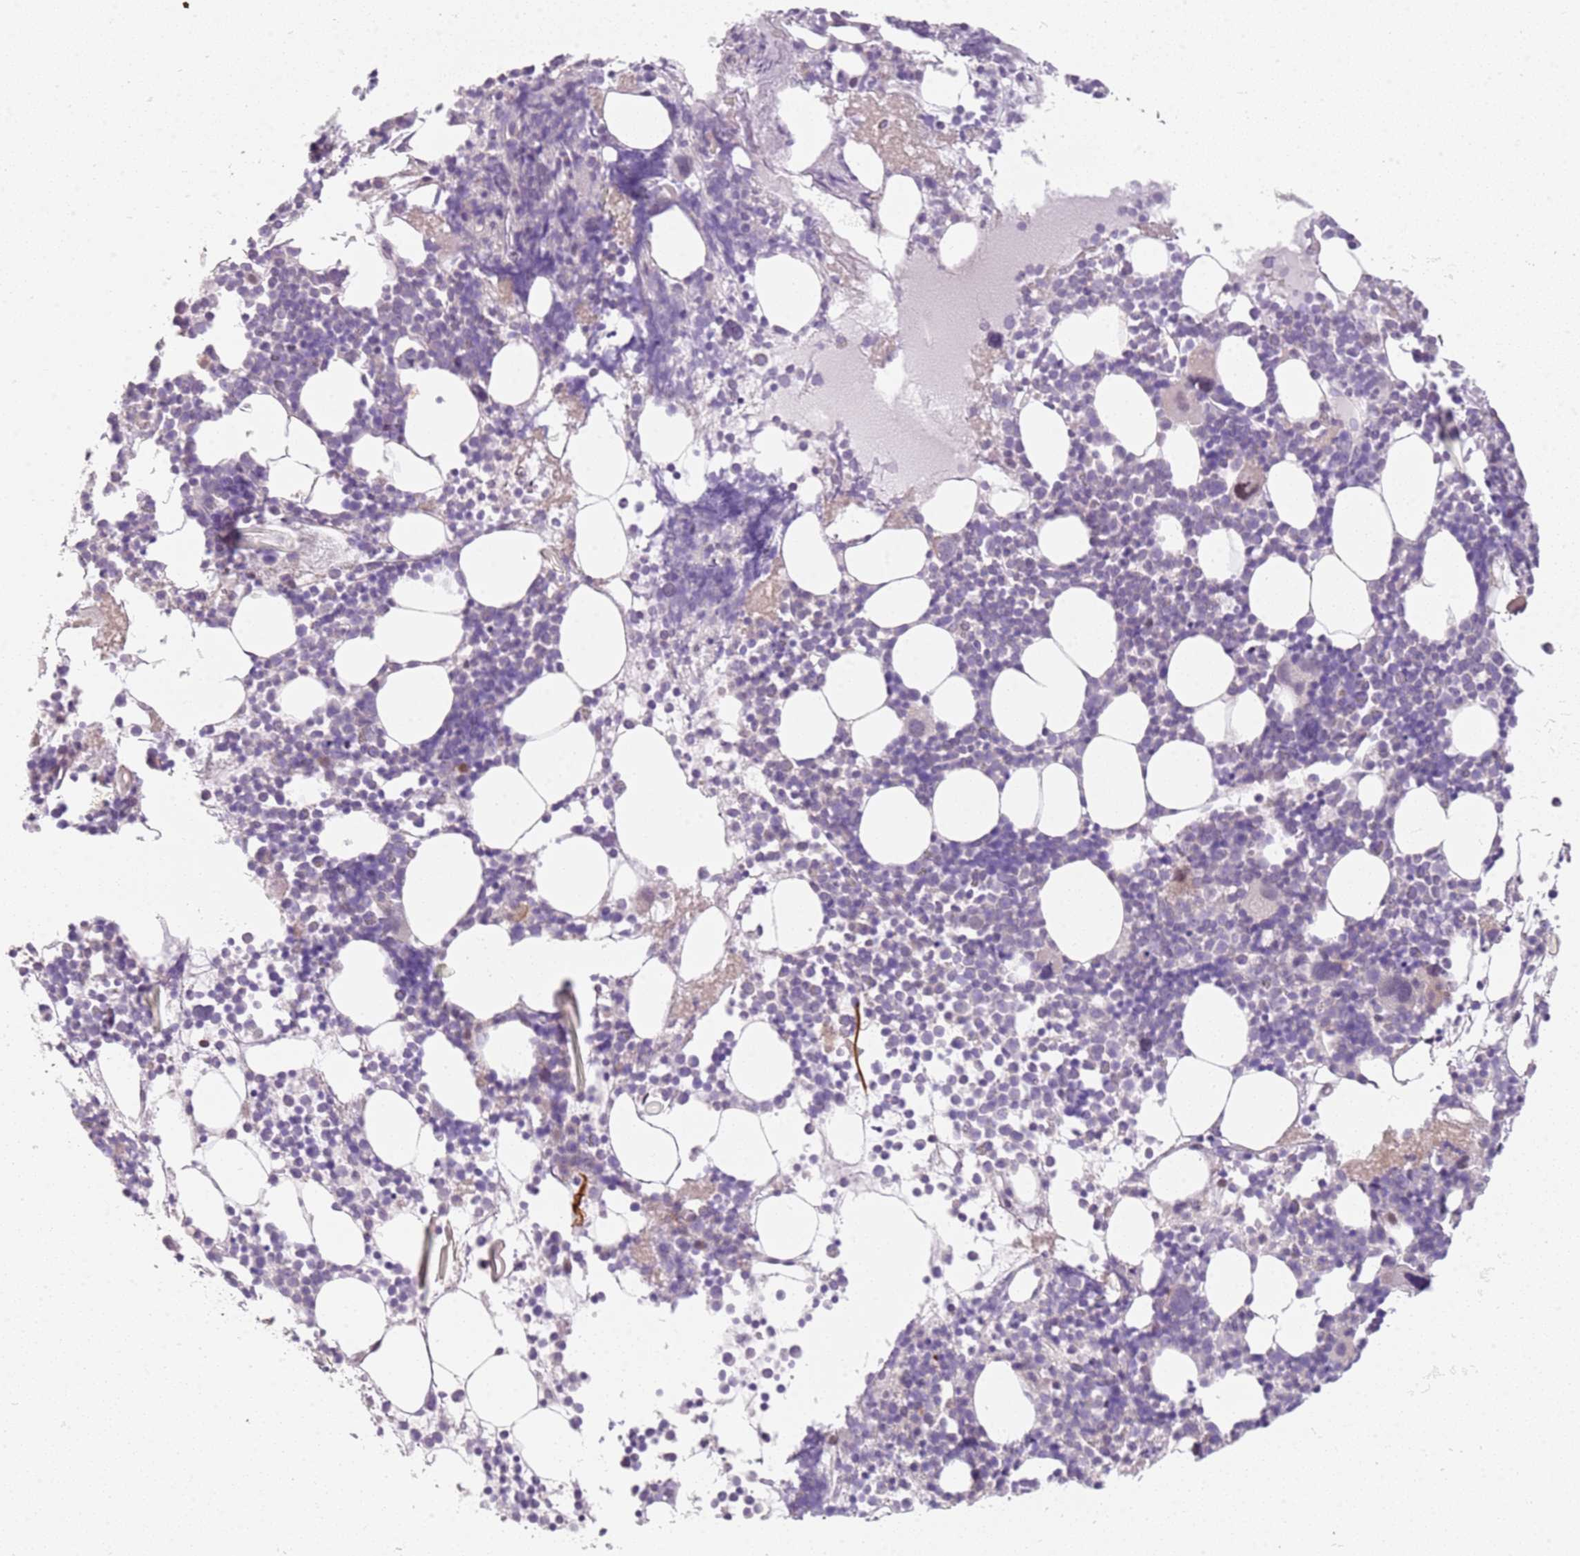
{"staining": {"intensity": "negative", "quantity": "none", "location": "none"}, "tissue": "bone marrow", "cell_type": "Hematopoietic cells", "image_type": "normal", "snomed": [{"axis": "morphology", "description": "Normal tissue, NOS"}, {"axis": "topography", "description": "Bone marrow"}], "caption": "Immunohistochemistry histopathology image of normal bone marrow: human bone marrow stained with DAB reveals no significant protein staining in hematopoietic cells.", "gene": "DEFB116", "patient": {"sex": "female", "age": 48}}